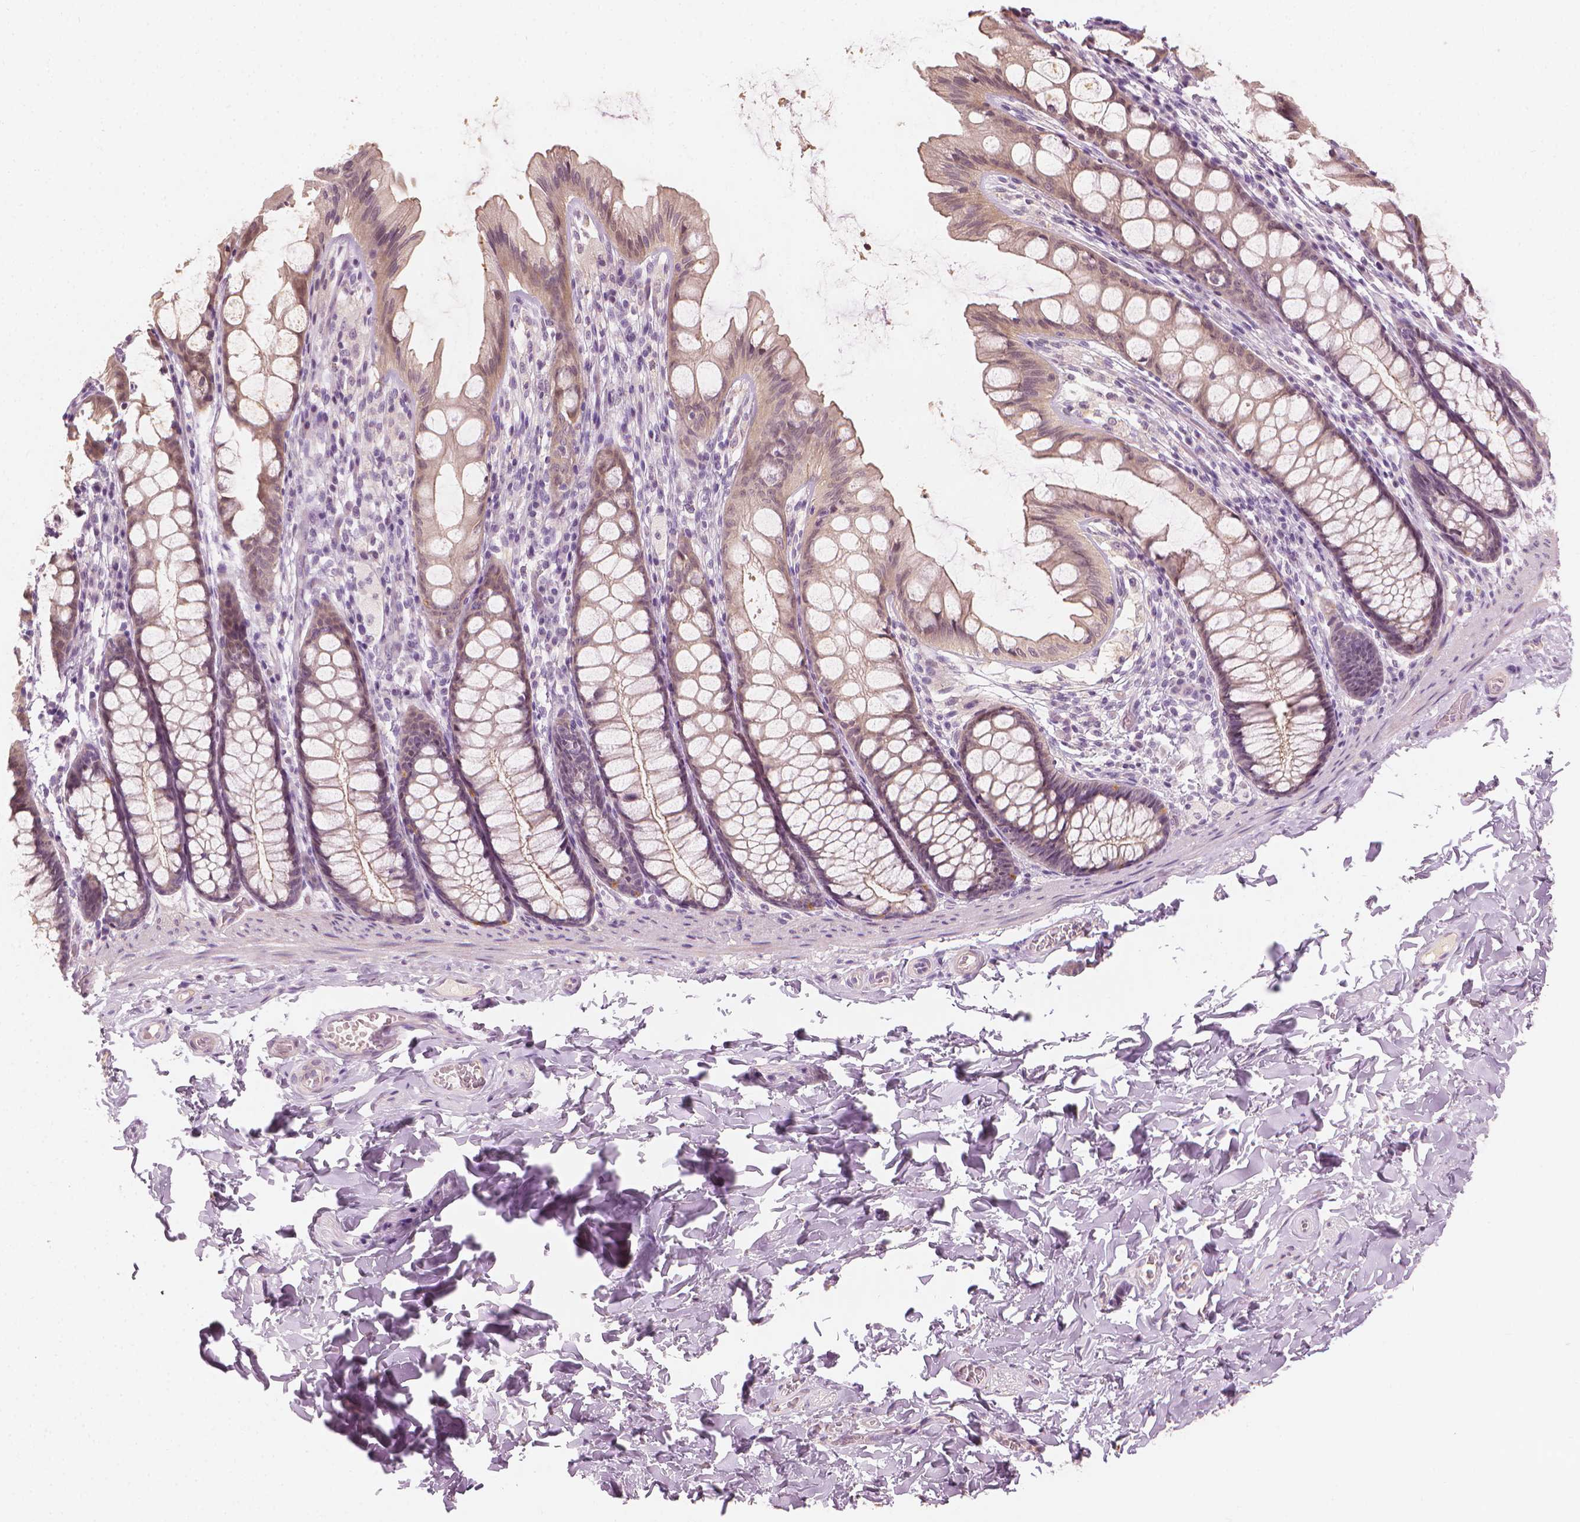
{"staining": {"intensity": "weak", "quantity": ">75%", "location": "cytoplasmic/membranous"}, "tissue": "colon", "cell_type": "Endothelial cells", "image_type": "normal", "snomed": [{"axis": "morphology", "description": "Normal tissue, NOS"}, {"axis": "topography", "description": "Colon"}], "caption": "A micrograph of human colon stained for a protein shows weak cytoplasmic/membranous brown staining in endothelial cells. Using DAB (brown) and hematoxylin (blue) stains, captured at high magnification using brightfield microscopy.", "gene": "SAXO2", "patient": {"sex": "male", "age": 47}}